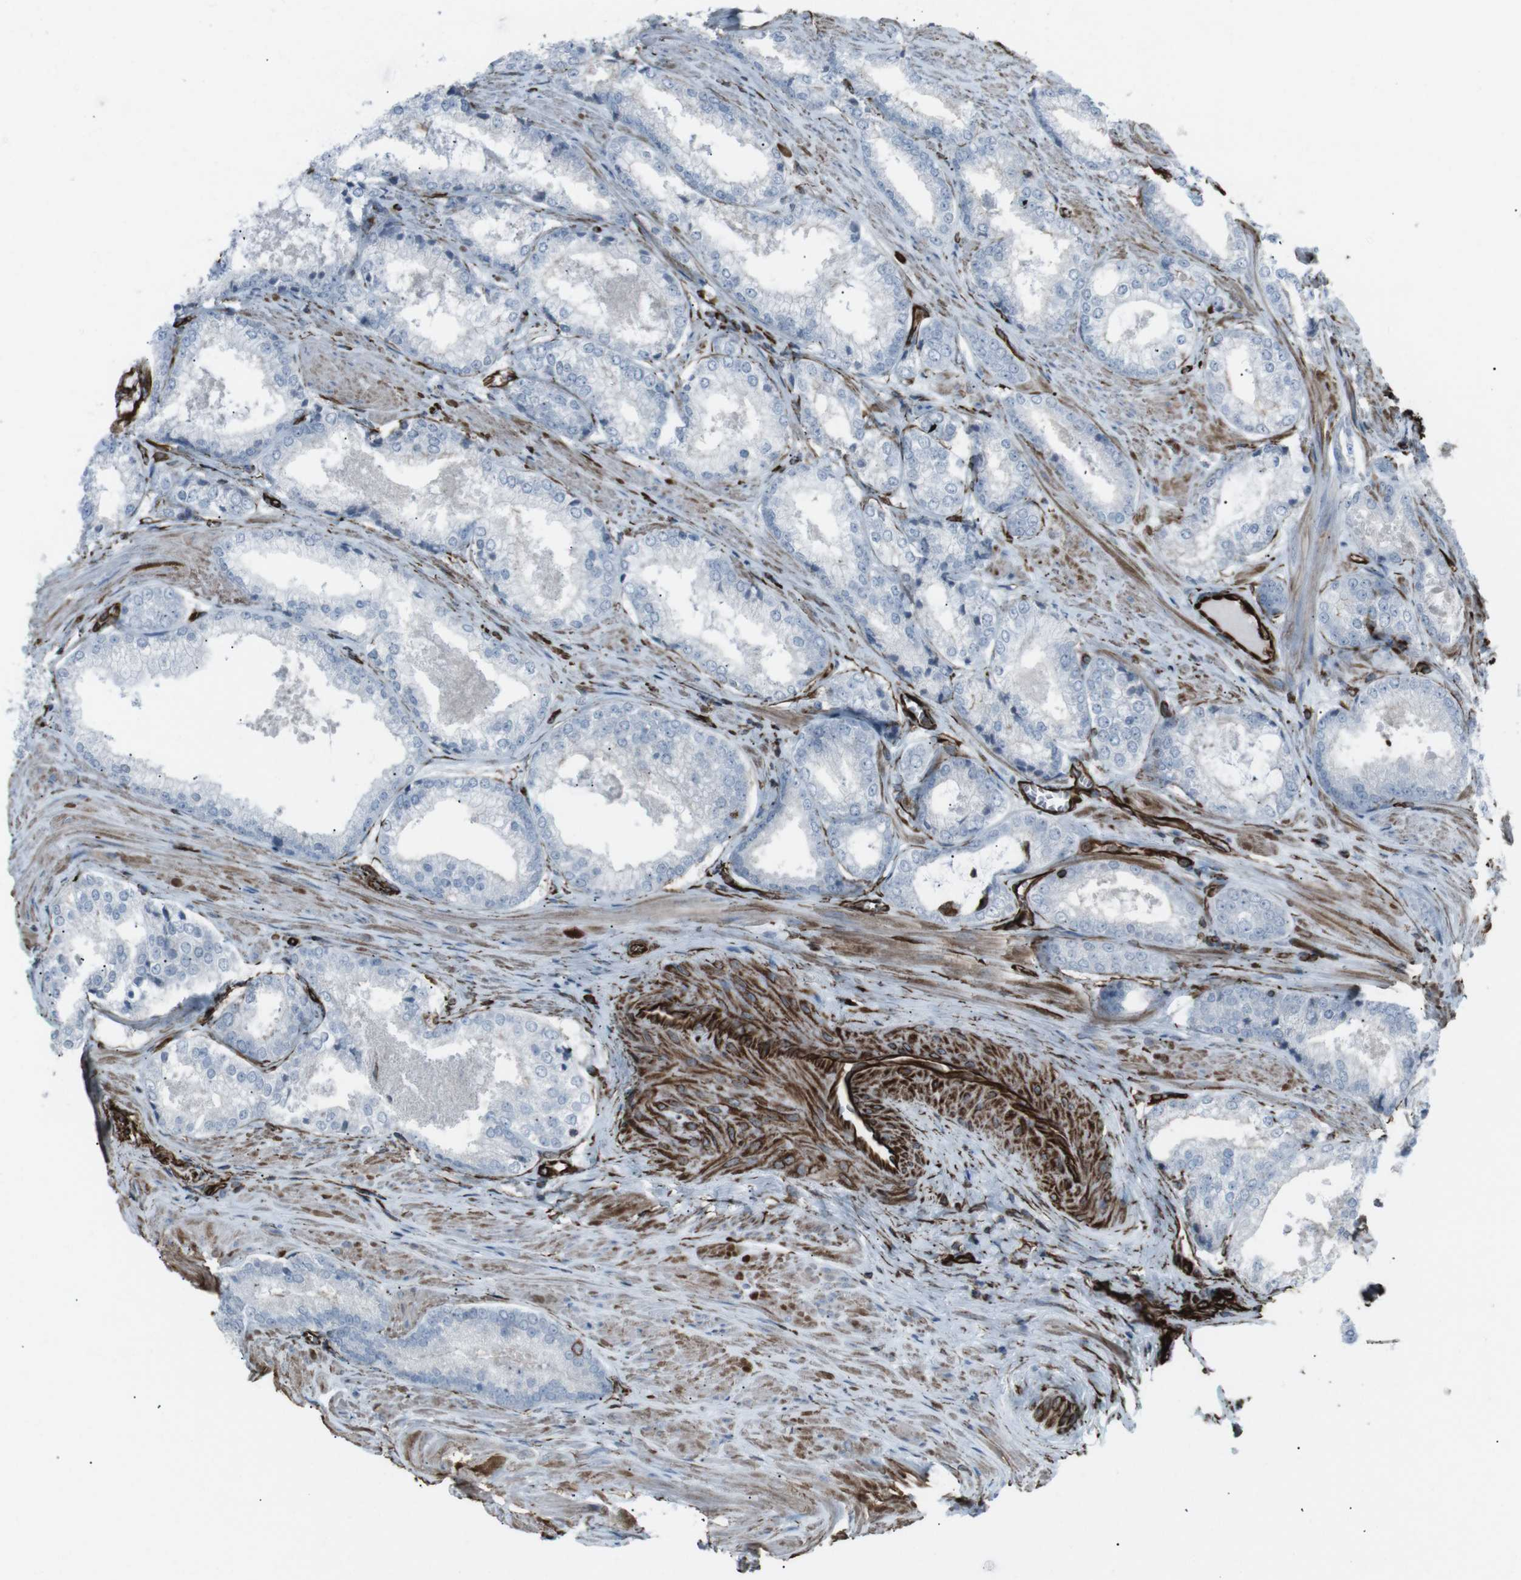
{"staining": {"intensity": "negative", "quantity": "none", "location": "none"}, "tissue": "prostate cancer", "cell_type": "Tumor cells", "image_type": "cancer", "snomed": [{"axis": "morphology", "description": "Adenocarcinoma, Low grade"}, {"axis": "topography", "description": "Prostate"}], "caption": "Tumor cells show no significant staining in adenocarcinoma (low-grade) (prostate). (Stains: DAB immunohistochemistry with hematoxylin counter stain, Microscopy: brightfield microscopy at high magnification).", "gene": "ZDHHC6", "patient": {"sex": "male", "age": 64}}